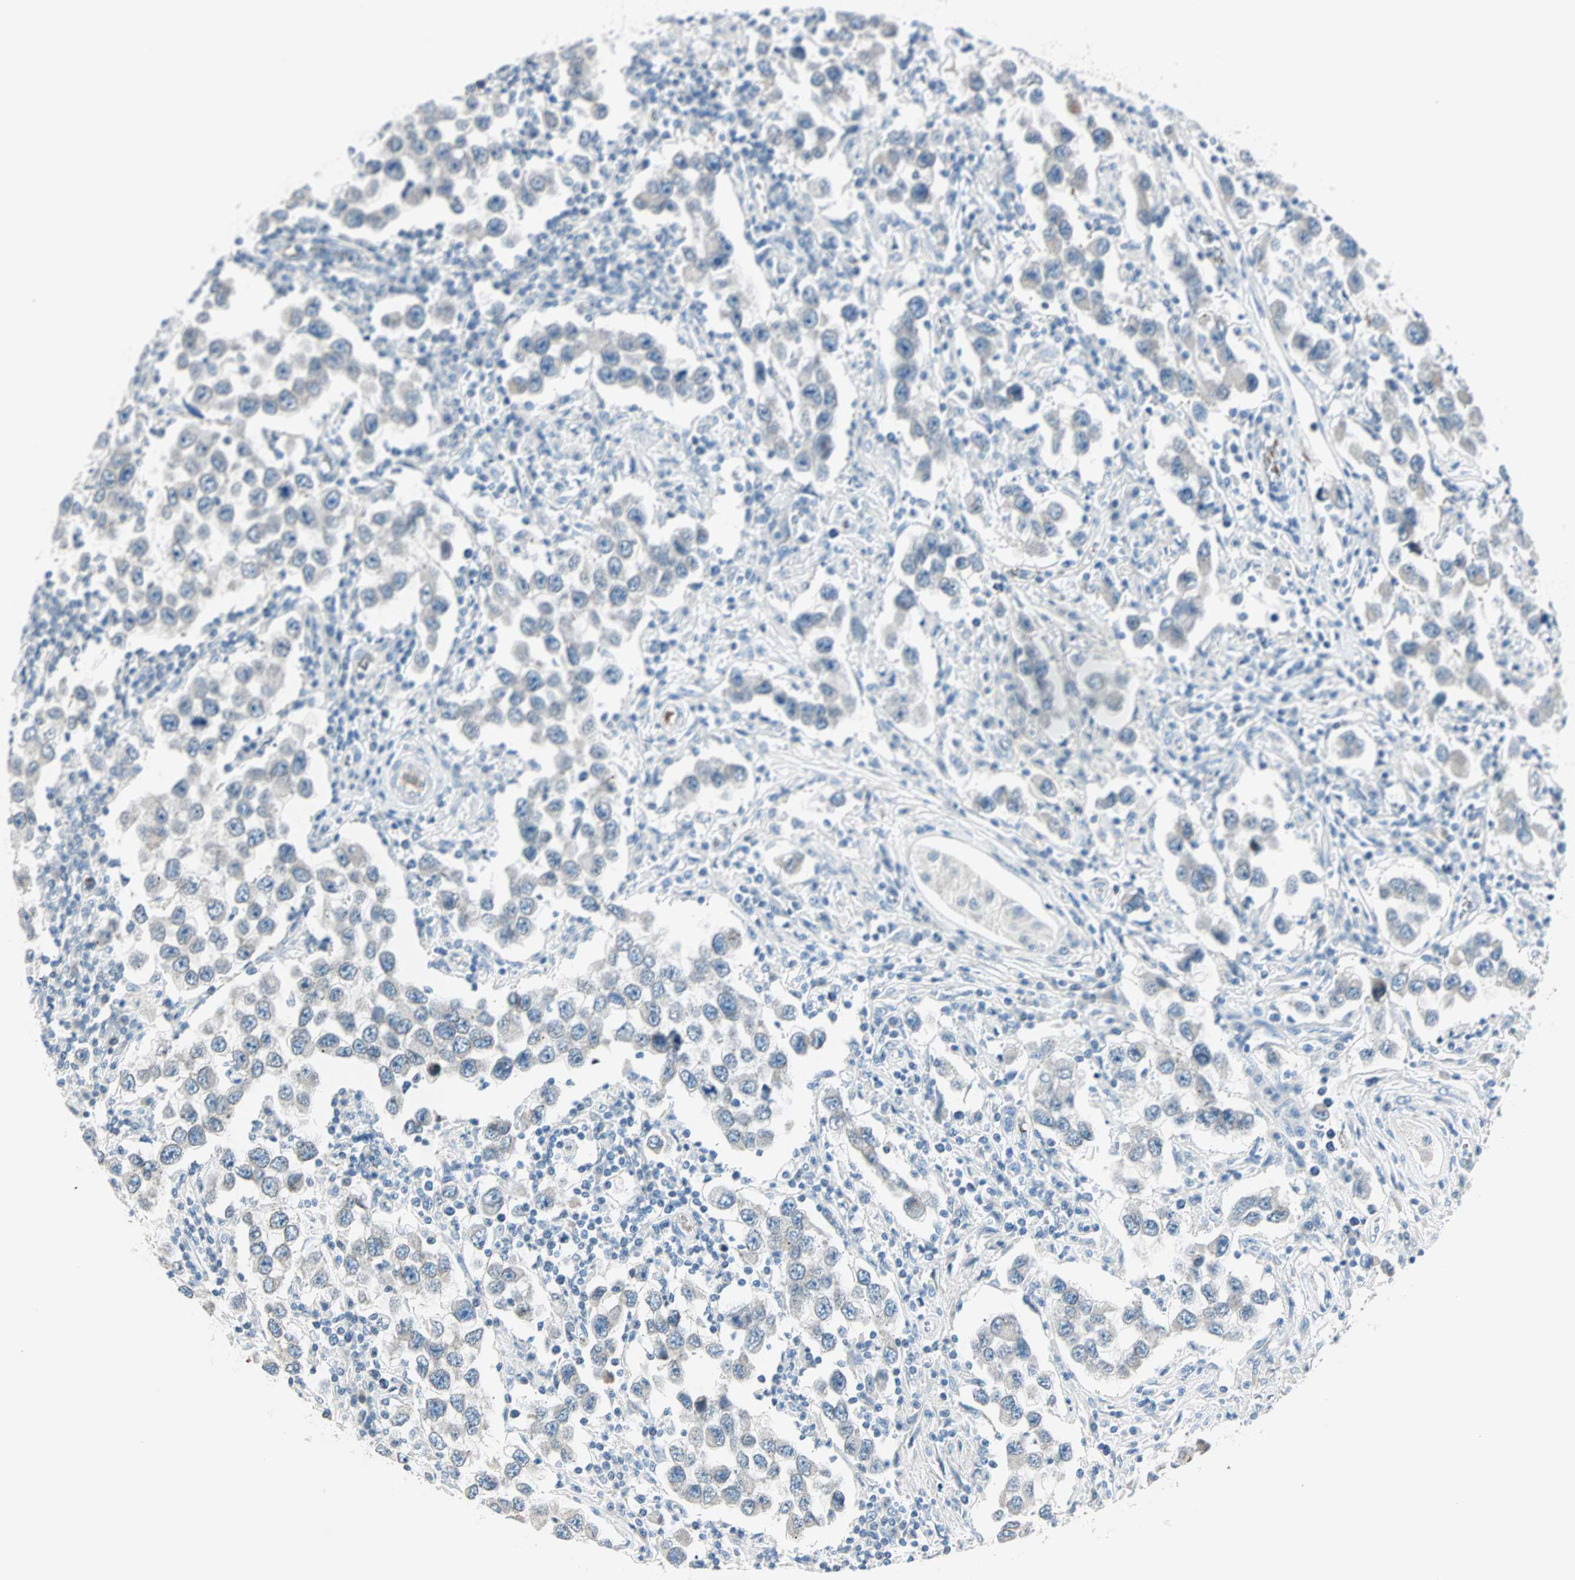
{"staining": {"intensity": "negative", "quantity": "none", "location": "none"}, "tissue": "testis cancer", "cell_type": "Tumor cells", "image_type": "cancer", "snomed": [{"axis": "morphology", "description": "Carcinoma, Embryonal, NOS"}, {"axis": "topography", "description": "Testis"}], "caption": "IHC histopathology image of neoplastic tissue: testis embryonal carcinoma stained with DAB (3,3'-diaminobenzidine) shows no significant protein expression in tumor cells.", "gene": "BCAN", "patient": {"sex": "male", "age": 21}}